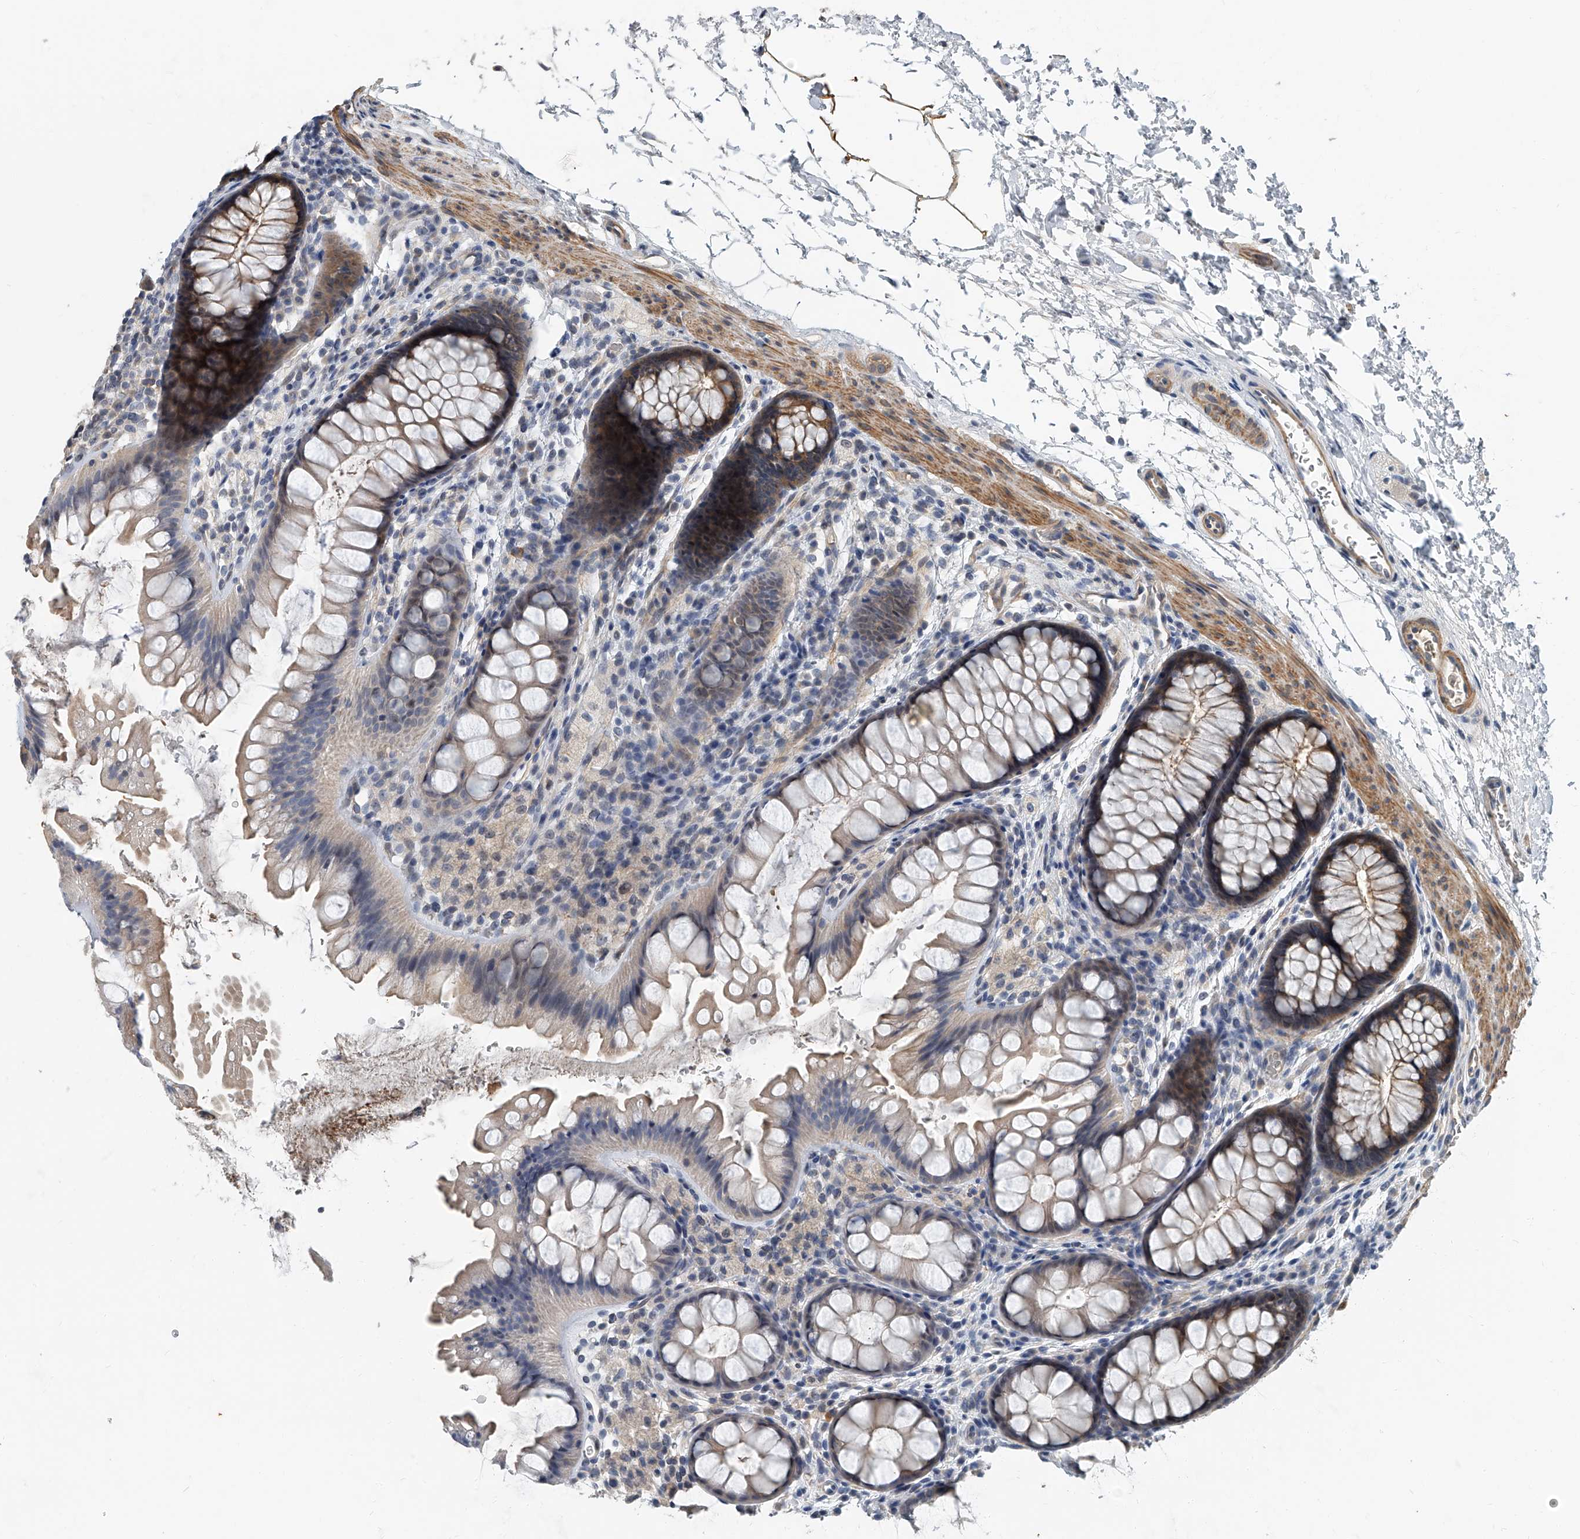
{"staining": {"intensity": "weak", "quantity": ">75%", "location": "cytoplasmic/membranous"}, "tissue": "colon", "cell_type": "Endothelial cells", "image_type": "normal", "snomed": [{"axis": "morphology", "description": "Normal tissue, NOS"}, {"axis": "topography", "description": "Colon"}], "caption": "Endothelial cells display weak cytoplasmic/membranous positivity in about >75% of cells in benign colon.", "gene": "CD200", "patient": {"sex": "female", "age": 62}}